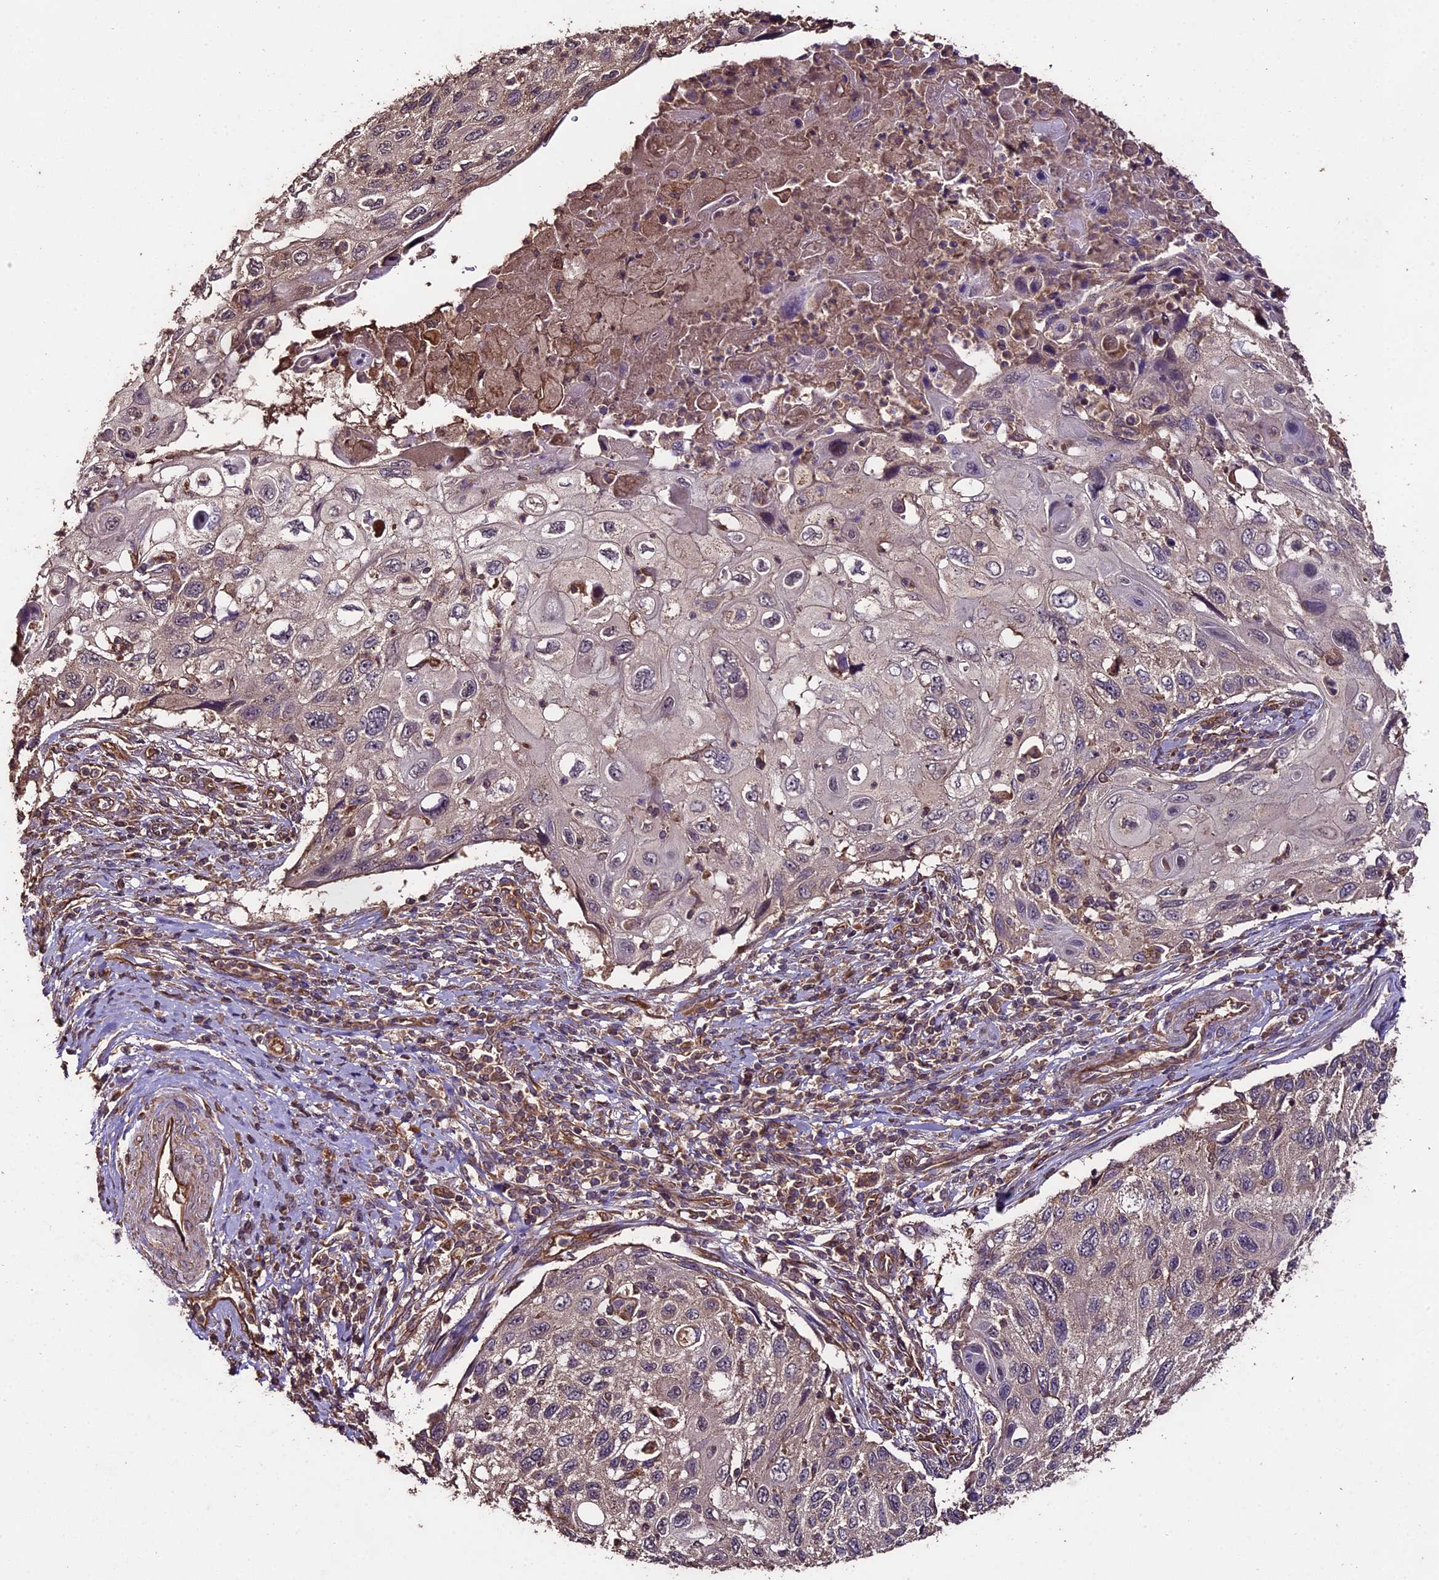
{"staining": {"intensity": "negative", "quantity": "none", "location": "none"}, "tissue": "cervical cancer", "cell_type": "Tumor cells", "image_type": "cancer", "snomed": [{"axis": "morphology", "description": "Squamous cell carcinoma, NOS"}, {"axis": "topography", "description": "Cervix"}], "caption": "A photomicrograph of human cervical squamous cell carcinoma is negative for staining in tumor cells.", "gene": "TTLL10", "patient": {"sex": "female", "age": 70}}